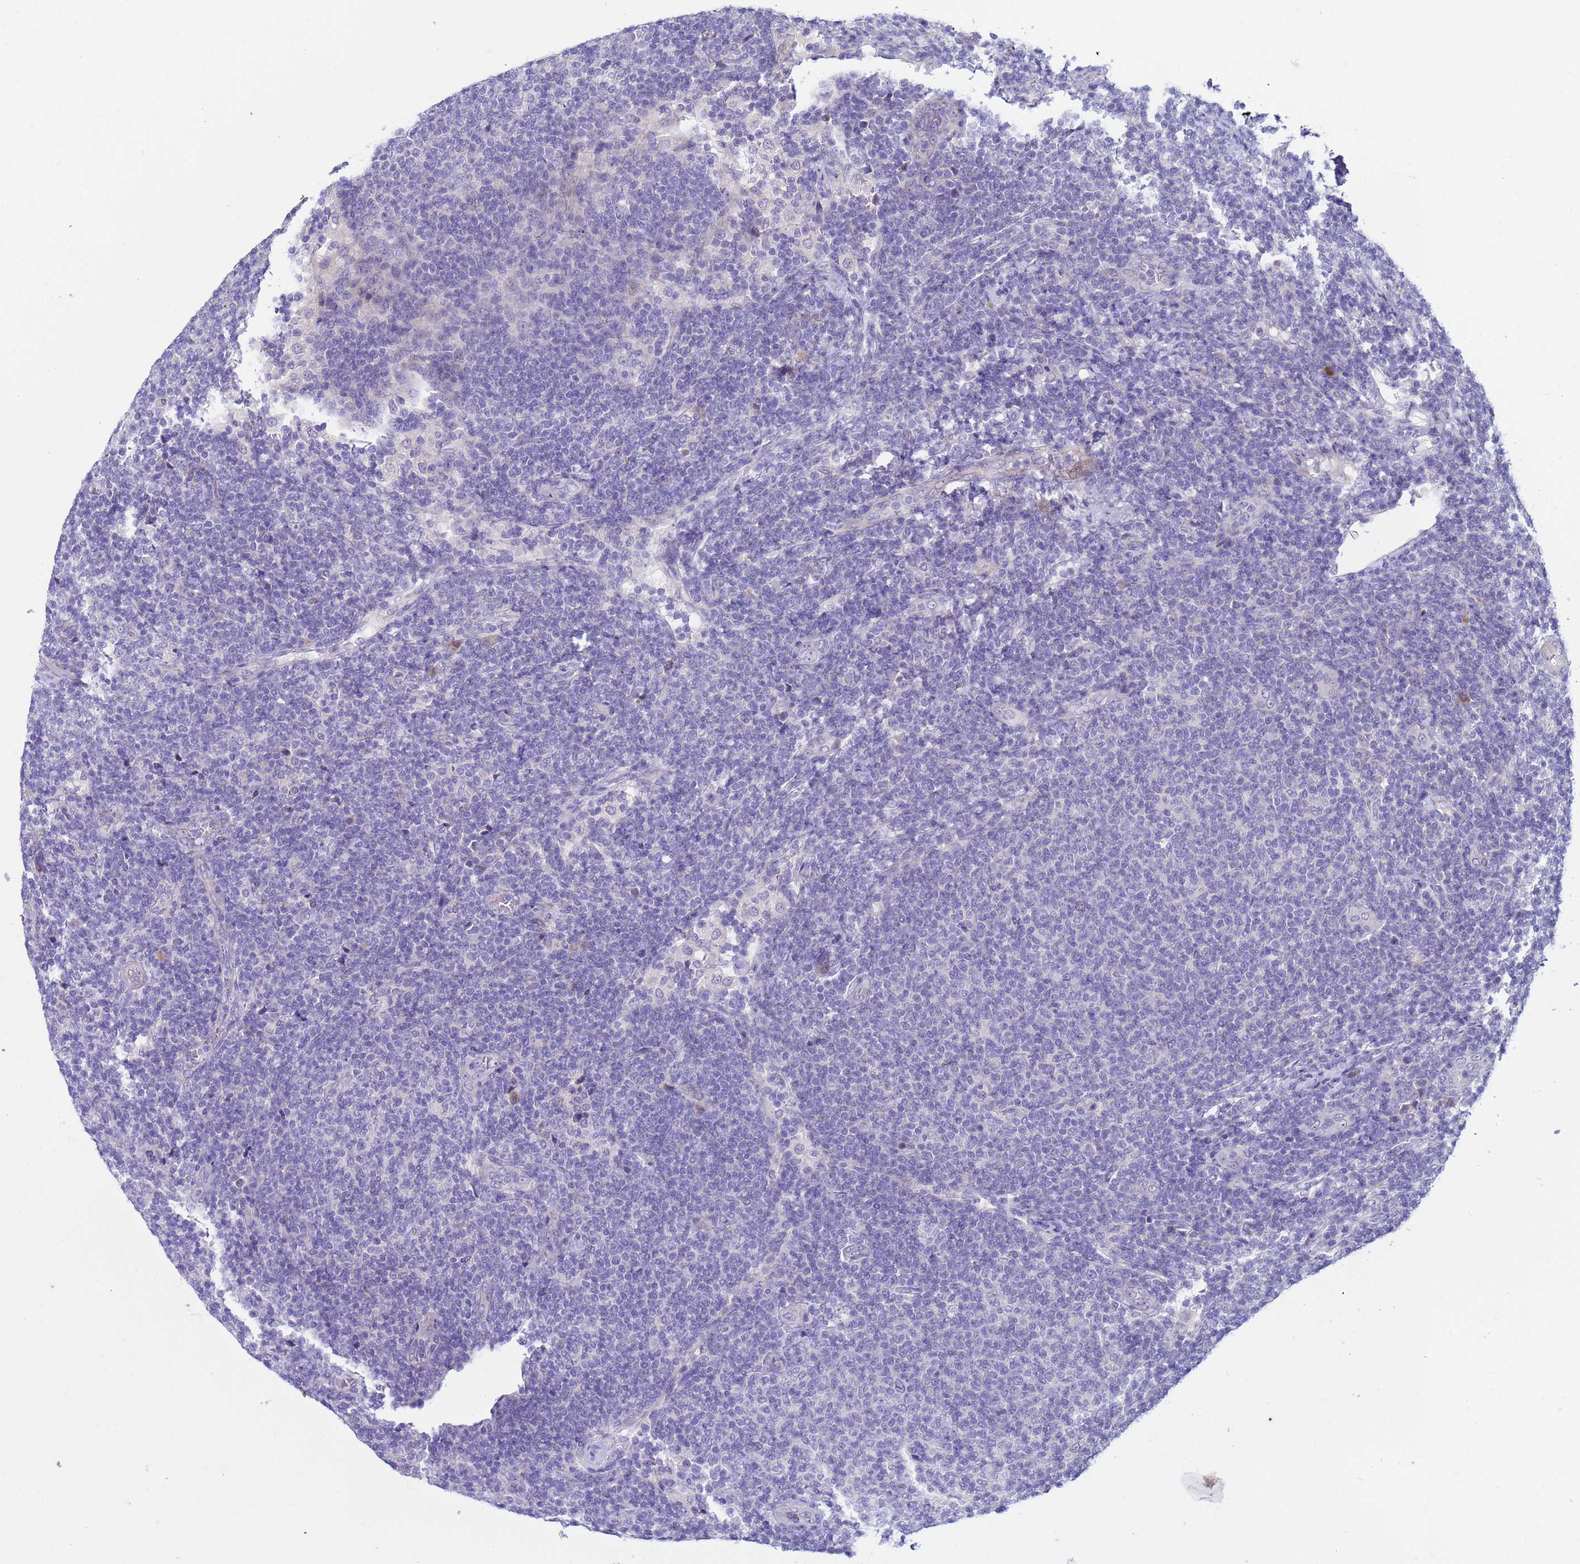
{"staining": {"intensity": "negative", "quantity": "none", "location": "none"}, "tissue": "lymphoma", "cell_type": "Tumor cells", "image_type": "cancer", "snomed": [{"axis": "morphology", "description": "Malignant lymphoma, non-Hodgkin's type, Low grade"}, {"axis": "topography", "description": "Lymph node"}], "caption": "Malignant lymphoma, non-Hodgkin's type (low-grade) was stained to show a protein in brown. There is no significant positivity in tumor cells. (IHC, brightfield microscopy, high magnification).", "gene": "IGSF11", "patient": {"sex": "male", "age": 66}}